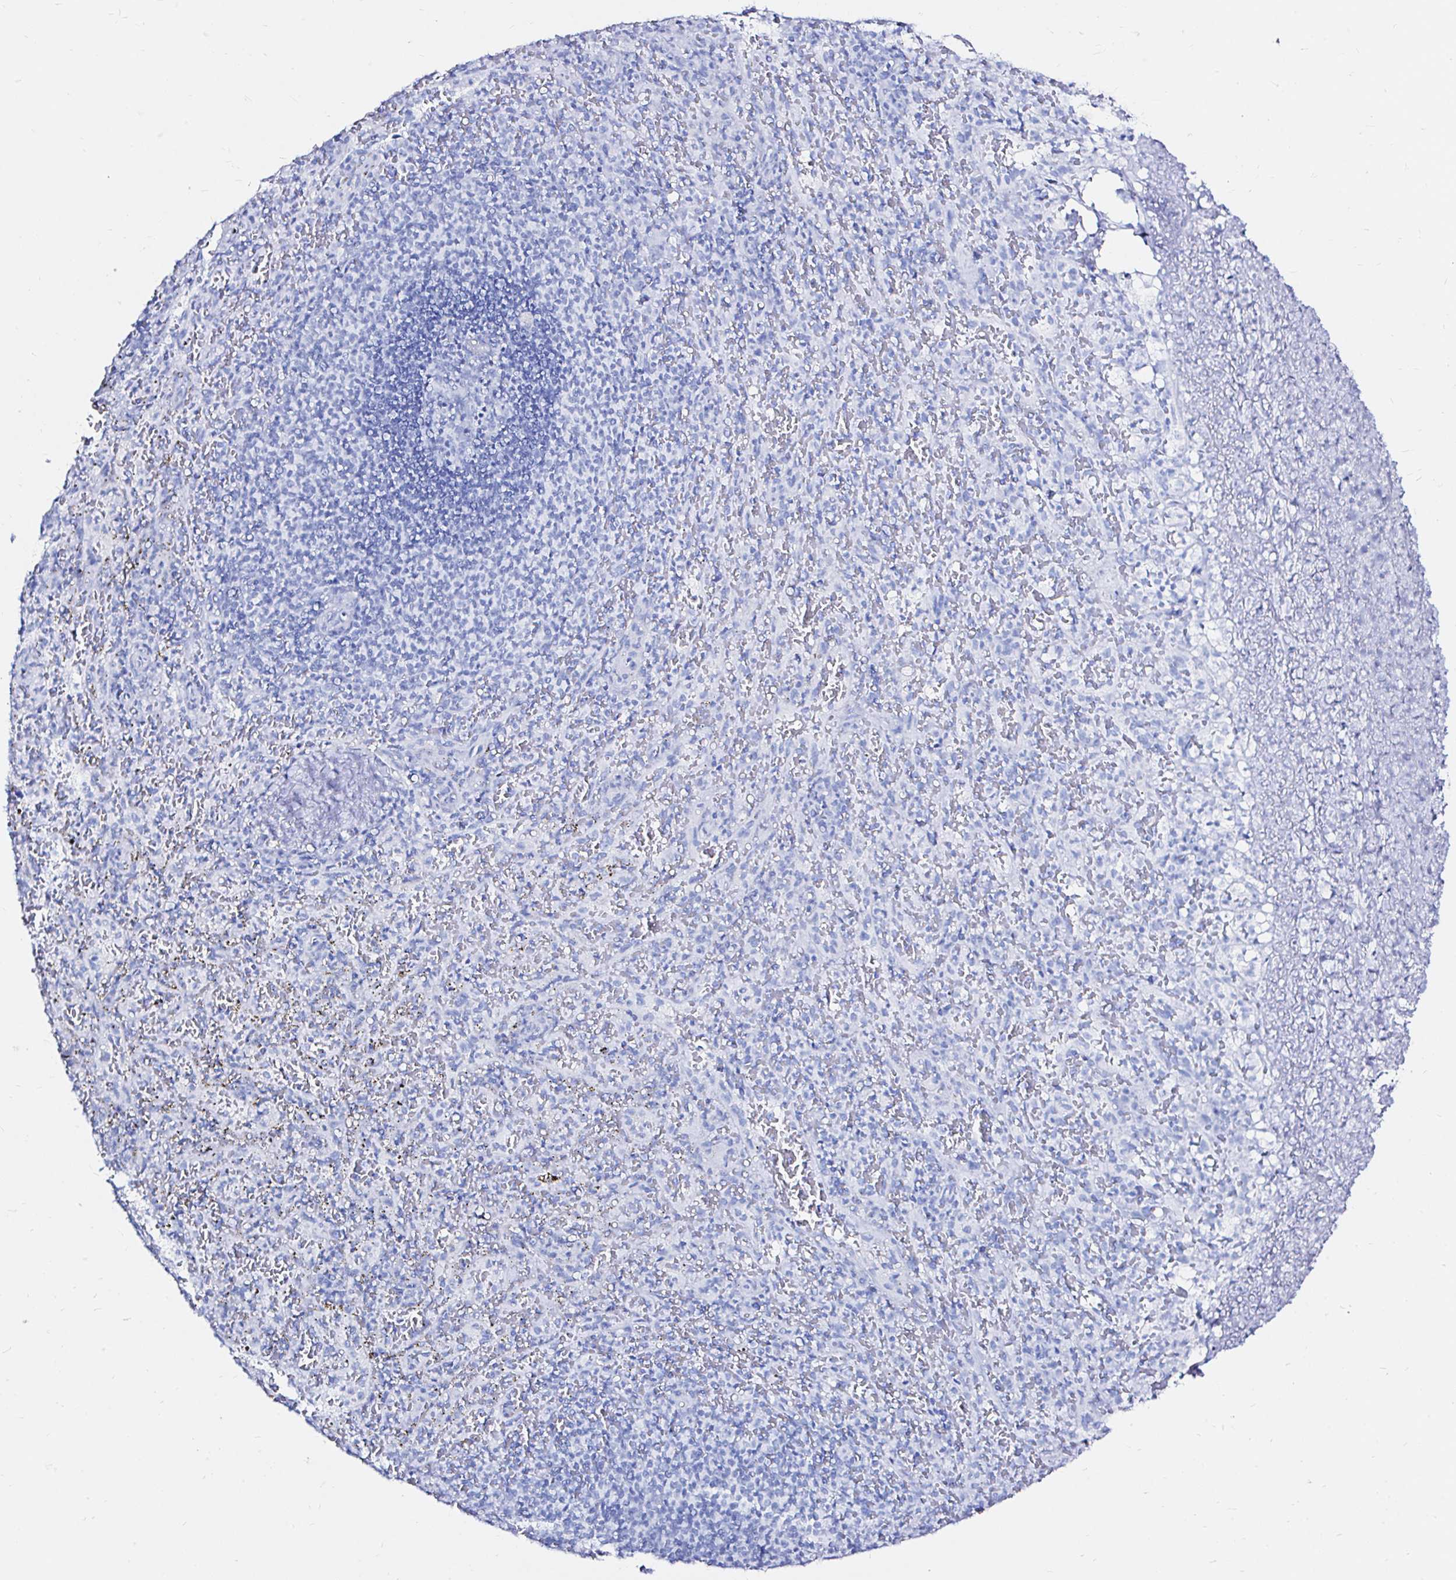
{"staining": {"intensity": "negative", "quantity": "none", "location": "none"}, "tissue": "spleen", "cell_type": "Cells in red pulp", "image_type": "normal", "snomed": [{"axis": "morphology", "description": "Normal tissue, NOS"}, {"axis": "topography", "description": "Spleen"}], "caption": "The image reveals no significant positivity in cells in red pulp of spleen. (DAB immunohistochemistry (IHC) with hematoxylin counter stain).", "gene": "ZNF432", "patient": {"sex": "male", "age": 57}}